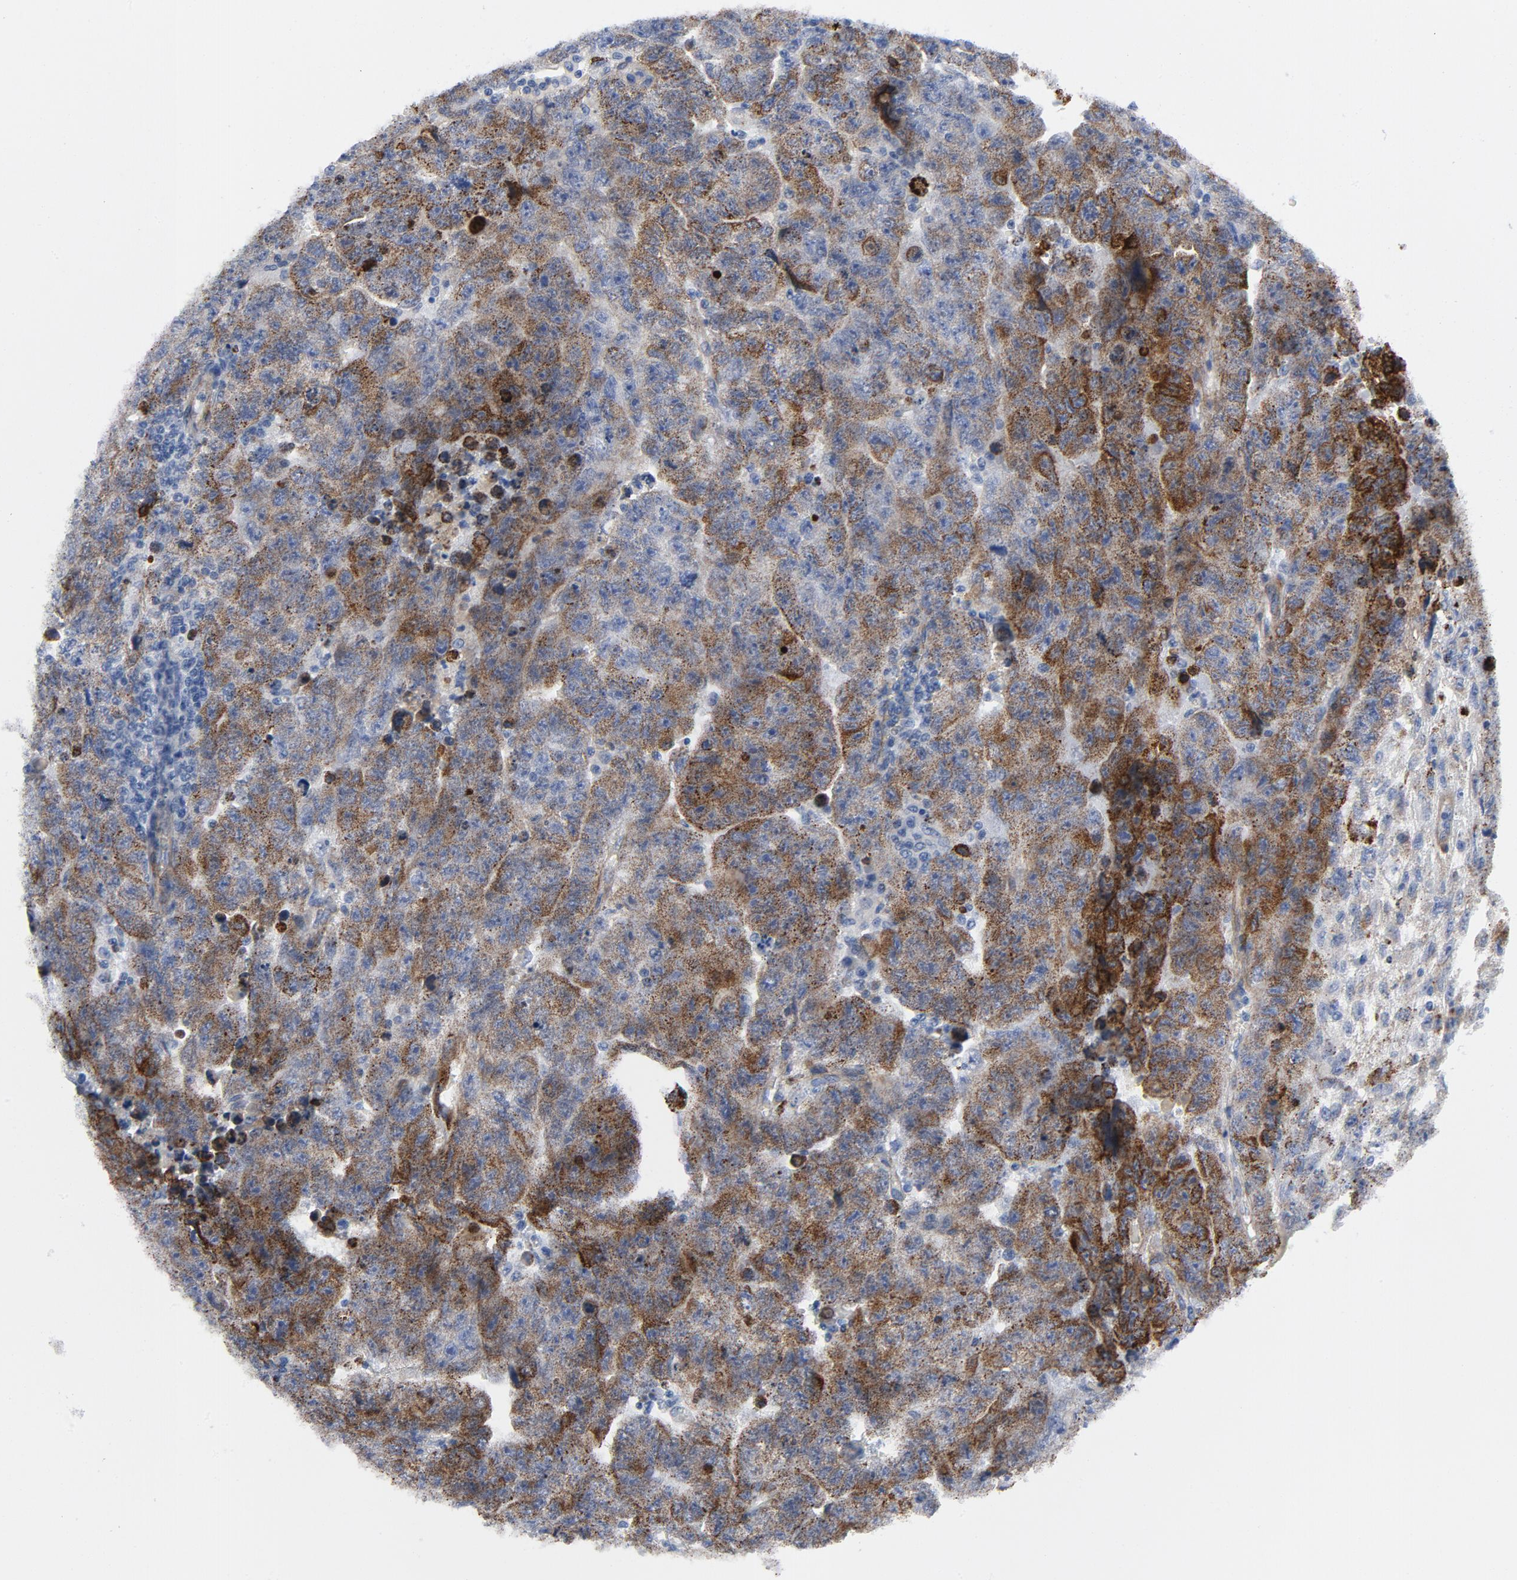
{"staining": {"intensity": "strong", "quantity": ">75%", "location": "cytoplasmic/membranous"}, "tissue": "testis cancer", "cell_type": "Tumor cells", "image_type": "cancer", "snomed": [{"axis": "morphology", "description": "Carcinoma, Embryonal, NOS"}, {"axis": "topography", "description": "Testis"}], "caption": "DAB immunohistochemical staining of testis cancer (embryonal carcinoma) shows strong cytoplasmic/membranous protein expression in approximately >75% of tumor cells. (DAB = brown stain, brightfield microscopy at high magnification).", "gene": "LAMC1", "patient": {"sex": "male", "age": 28}}